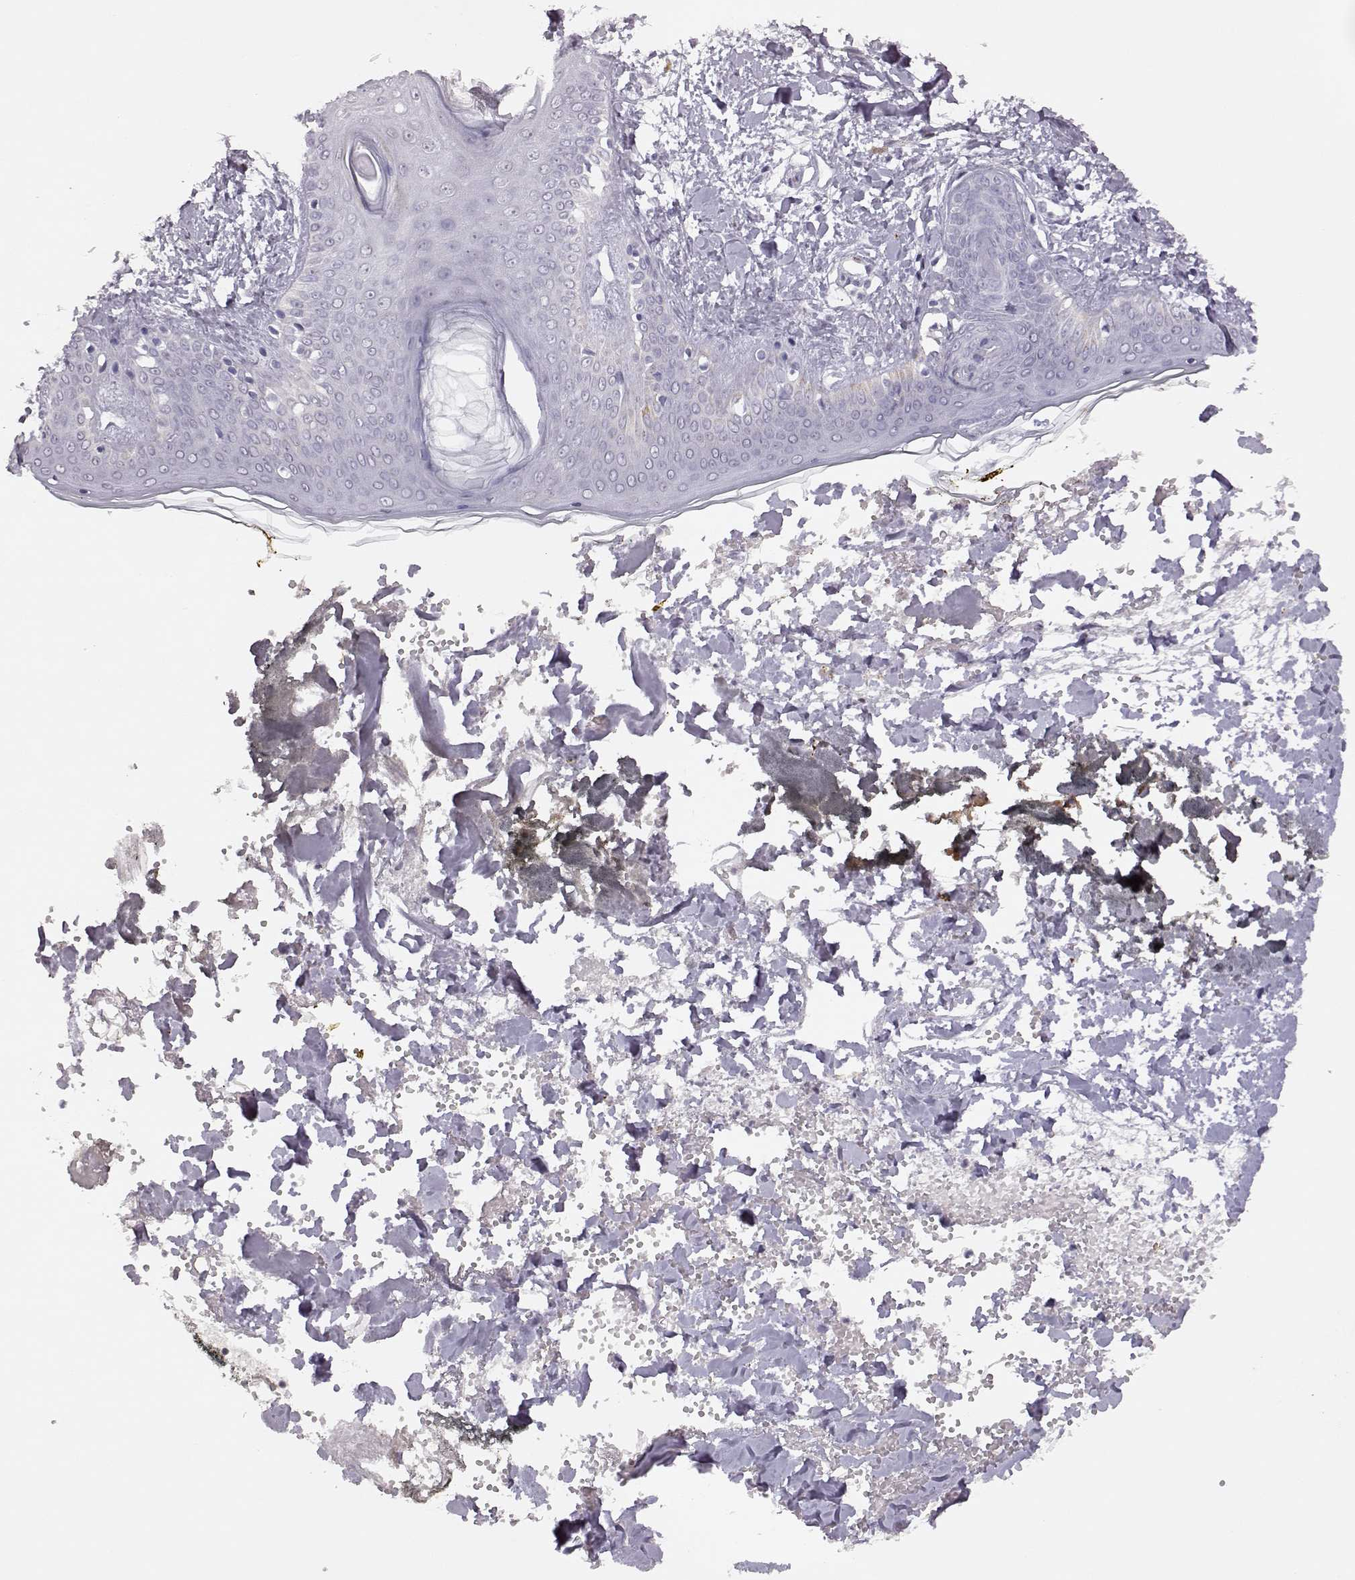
{"staining": {"intensity": "negative", "quantity": "none", "location": "none"}, "tissue": "skin", "cell_type": "Fibroblasts", "image_type": "normal", "snomed": [{"axis": "morphology", "description": "Normal tissue, NOS"}, {"axis": "topography", "description": "Skin"}], "caption": "Immunohistochemistry (IHC) micrograph of normal human skin stained for a protein (brown), which demonstrates no staining in fibroblasts.", "gene": "VGF", "patient": {"sex": "female", "age": 34}}